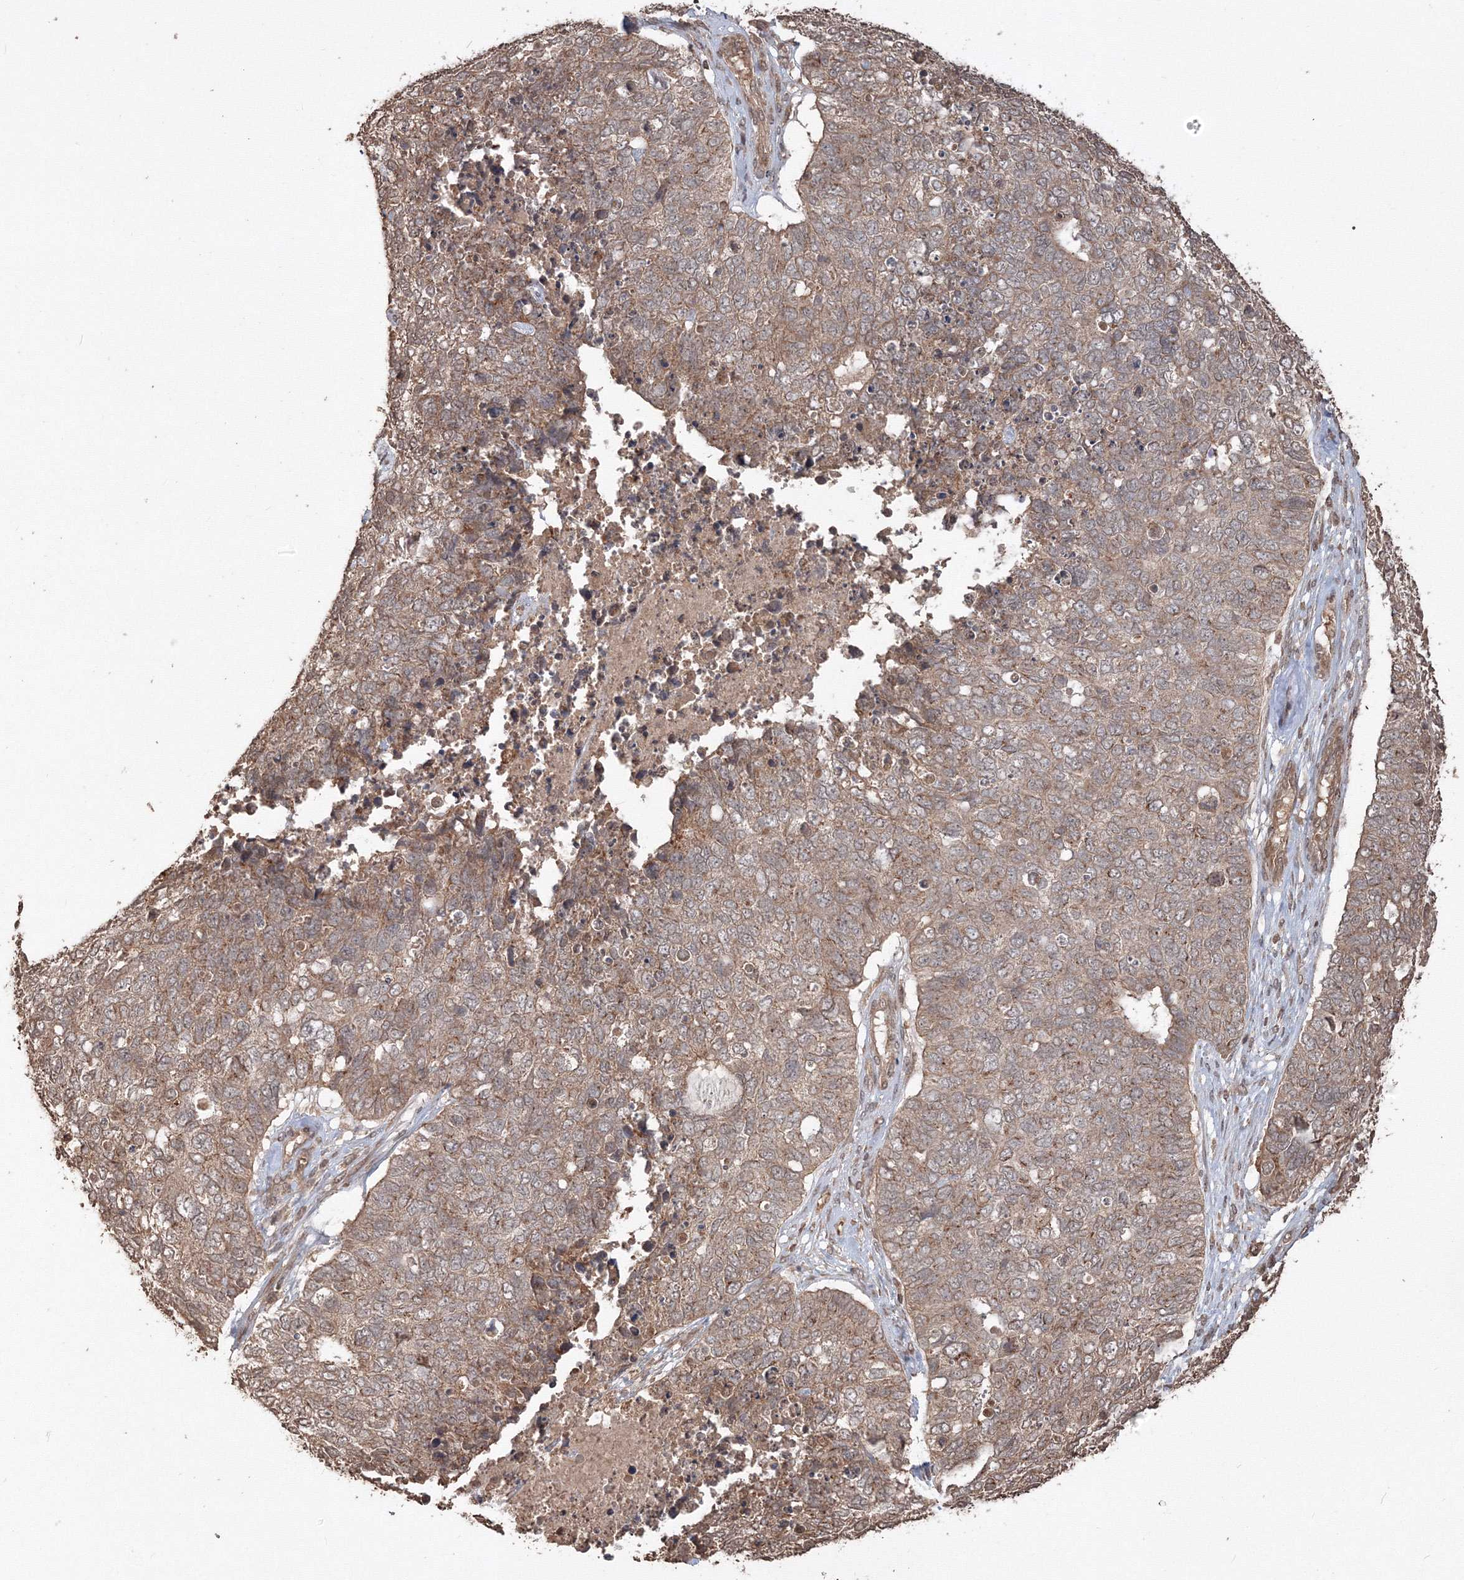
{"staining": {"intensity": "weak", "quantity": "25%-75%", "location": "cytoplasmic/membranous"}, "tissue": "cervical cancer", "cell_type": "Tumor cells", "image_type": "cancer", "snomed": [{"axis": "morphology", "description": "Squamous cell carcinoma, NOS"}, {"axis": "topography", "description": "Cervix"}], "caption": "Squamous cell carcinoma (cervical) stained with a protein marker reveals weak staining in tumor cells.", "gene": "CCDC122", "patient": {"sex": "female", "age": 63}}